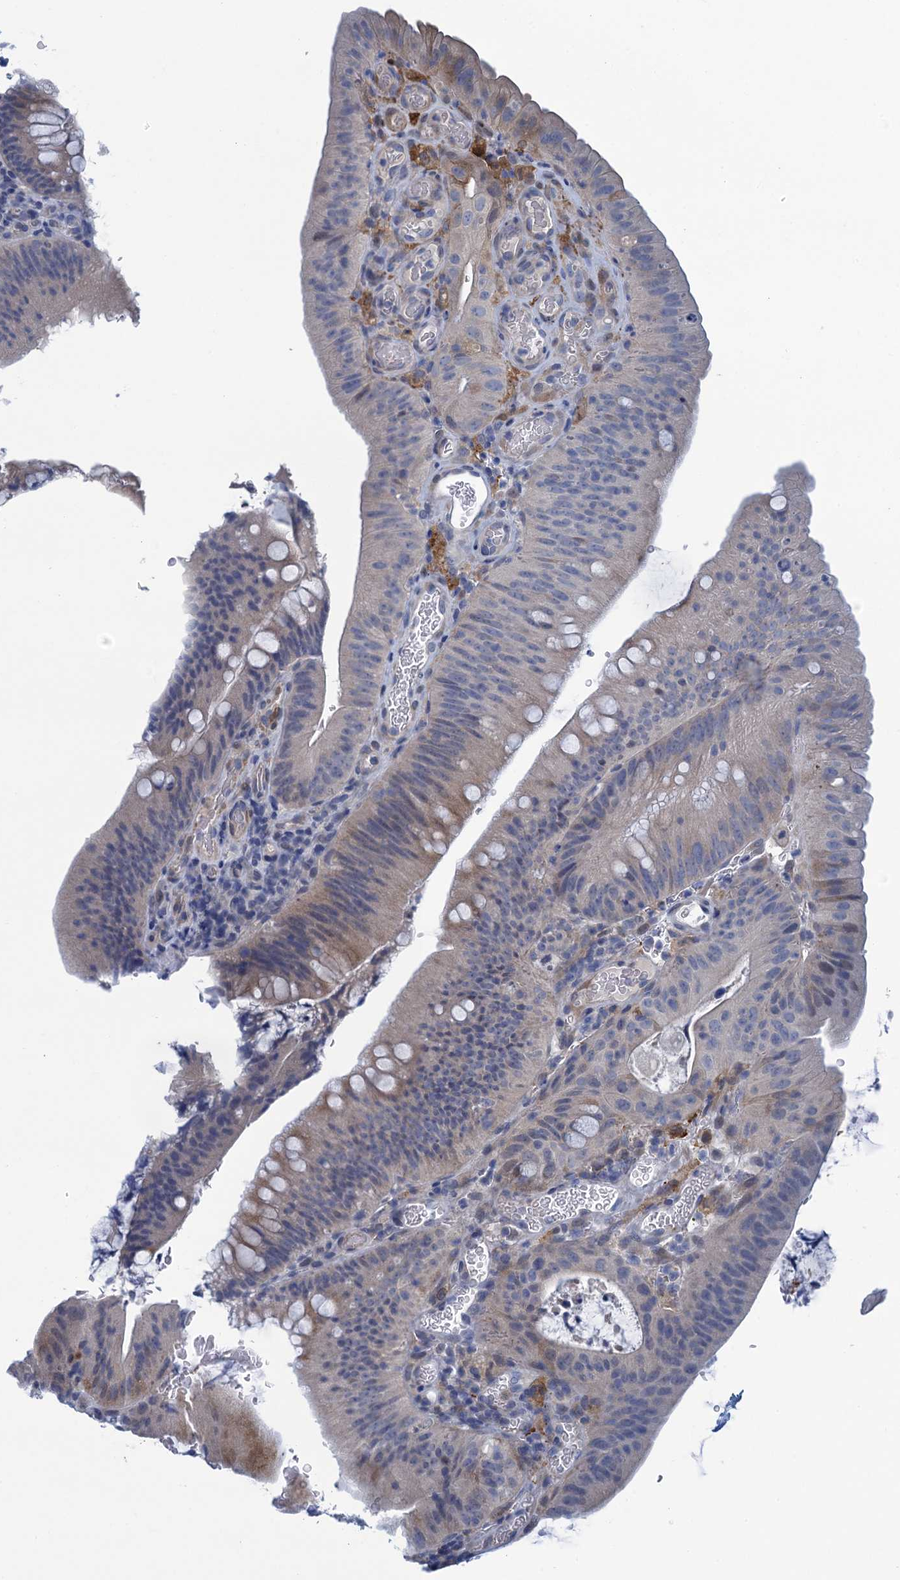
{"staining": {"intensity": "weak", "quantity": "25%-75%", "location": "cytoplasmic/membranous"}, "tissue": "colorectal cancer", "cell_type": "Tumor cells", "image_type": "cancer", "snomed": [{"axis": "morphology", "description": "Normal tissue, NOS"}, {"axis": "topography", "description": "Colon"}], "caption": "Protein expression analysis of colorectal cancer demonstrates weak cytoplasmic/membranous staining in about 25%-75% of tumor cells.", "gene": "SCEL", "patient": {"sex": "female", "age": 82}}